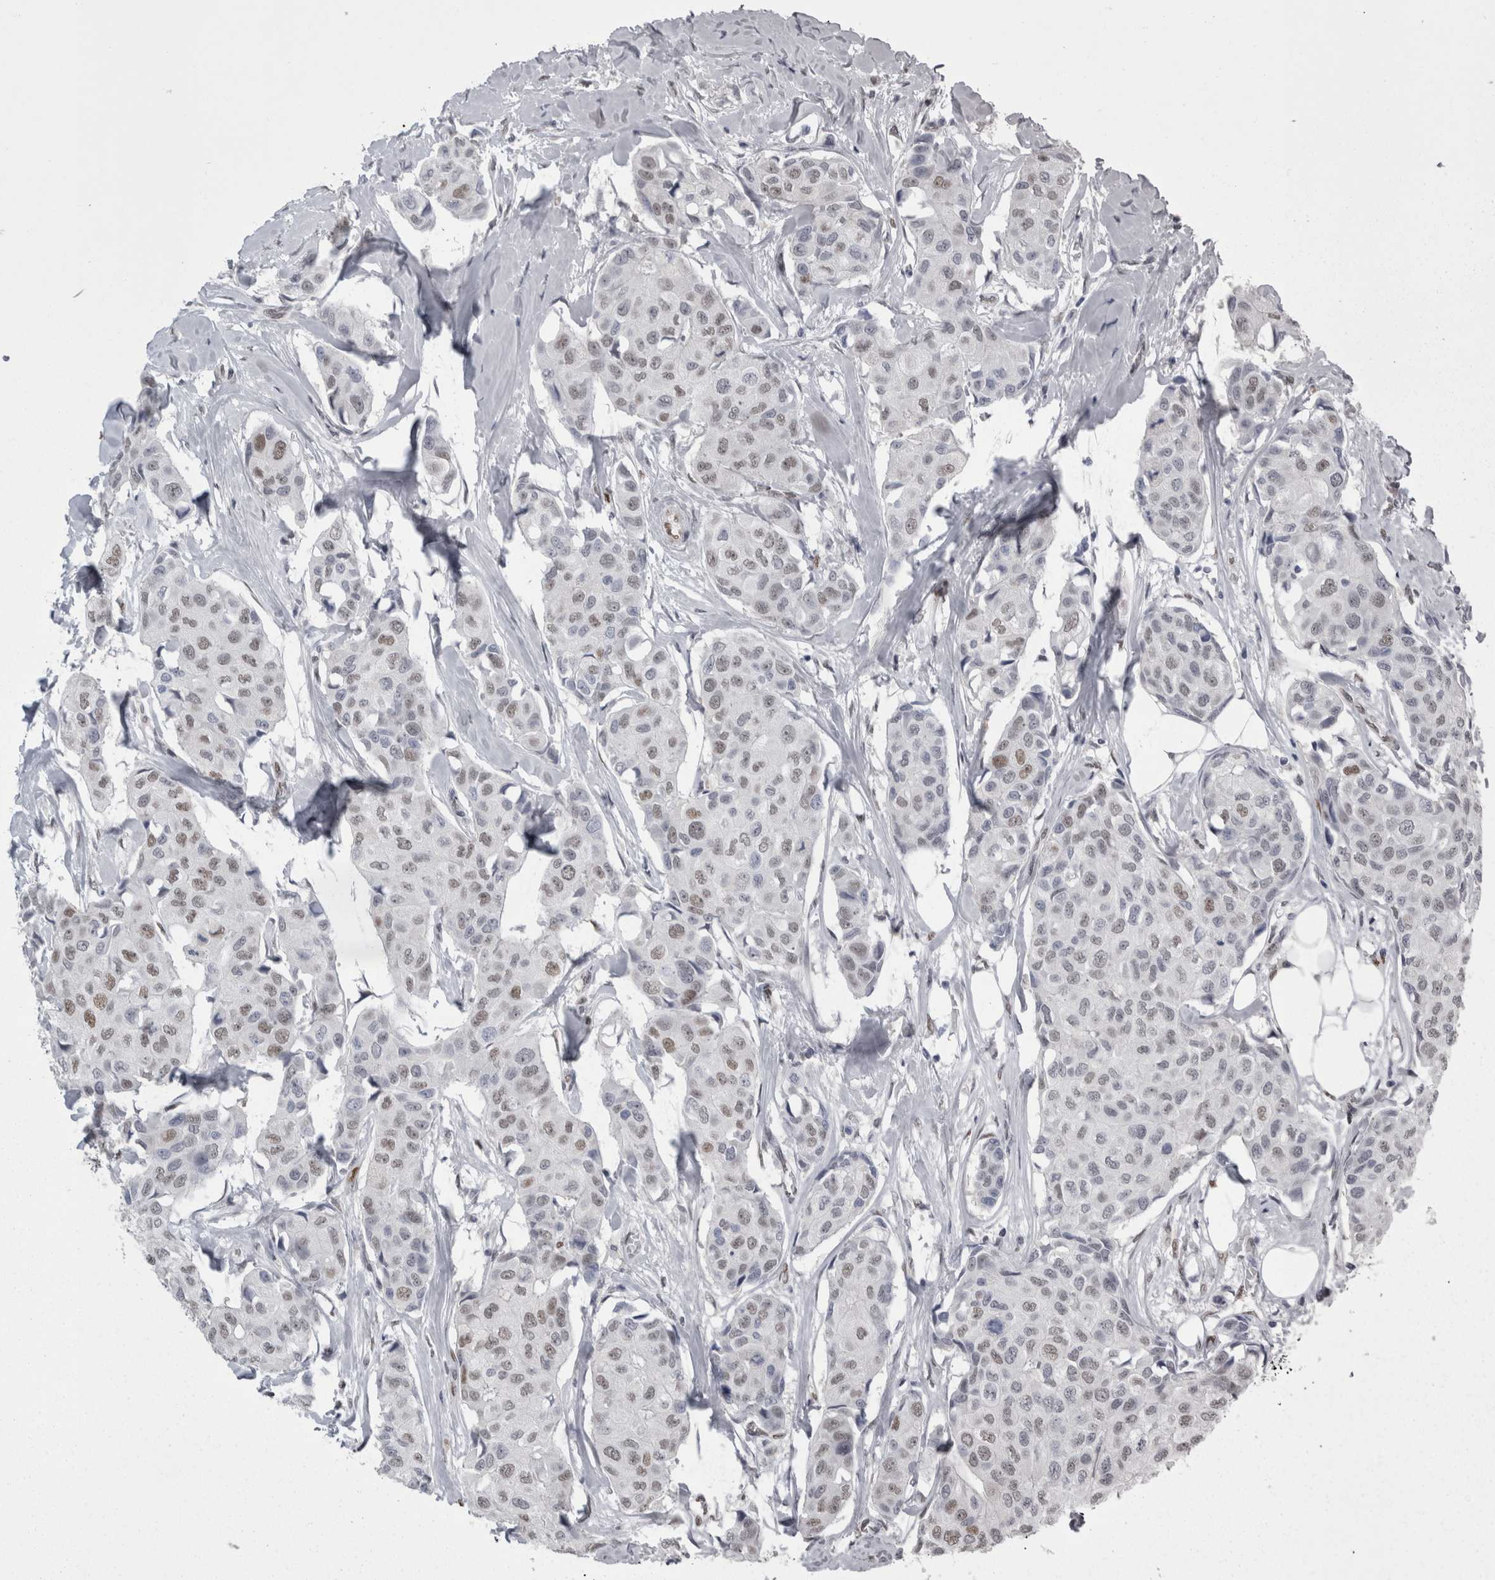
{"staining": {"intensity": "weak", "quantity": "<25%", "location": "nuclear"}, "tissue": "breast cancer", "cell_type": "Tumor cells", "image_type": "cancer", "snomed": [{"axis": "morphology", "description": "Duct carcinoma"}, {"axis": "topography", "description": "Breast"}], "caption": "High magnification brightfield microscopy of breast infiltrating ductal carcinoma stained with DAB (3,3'-diaminobenzidine) (brown) and counterstained with hematoxylin (blue): tumor cells show no significant staining.", "gene": "C1orf54", "patient": {"sex": "female", "age": 80}}